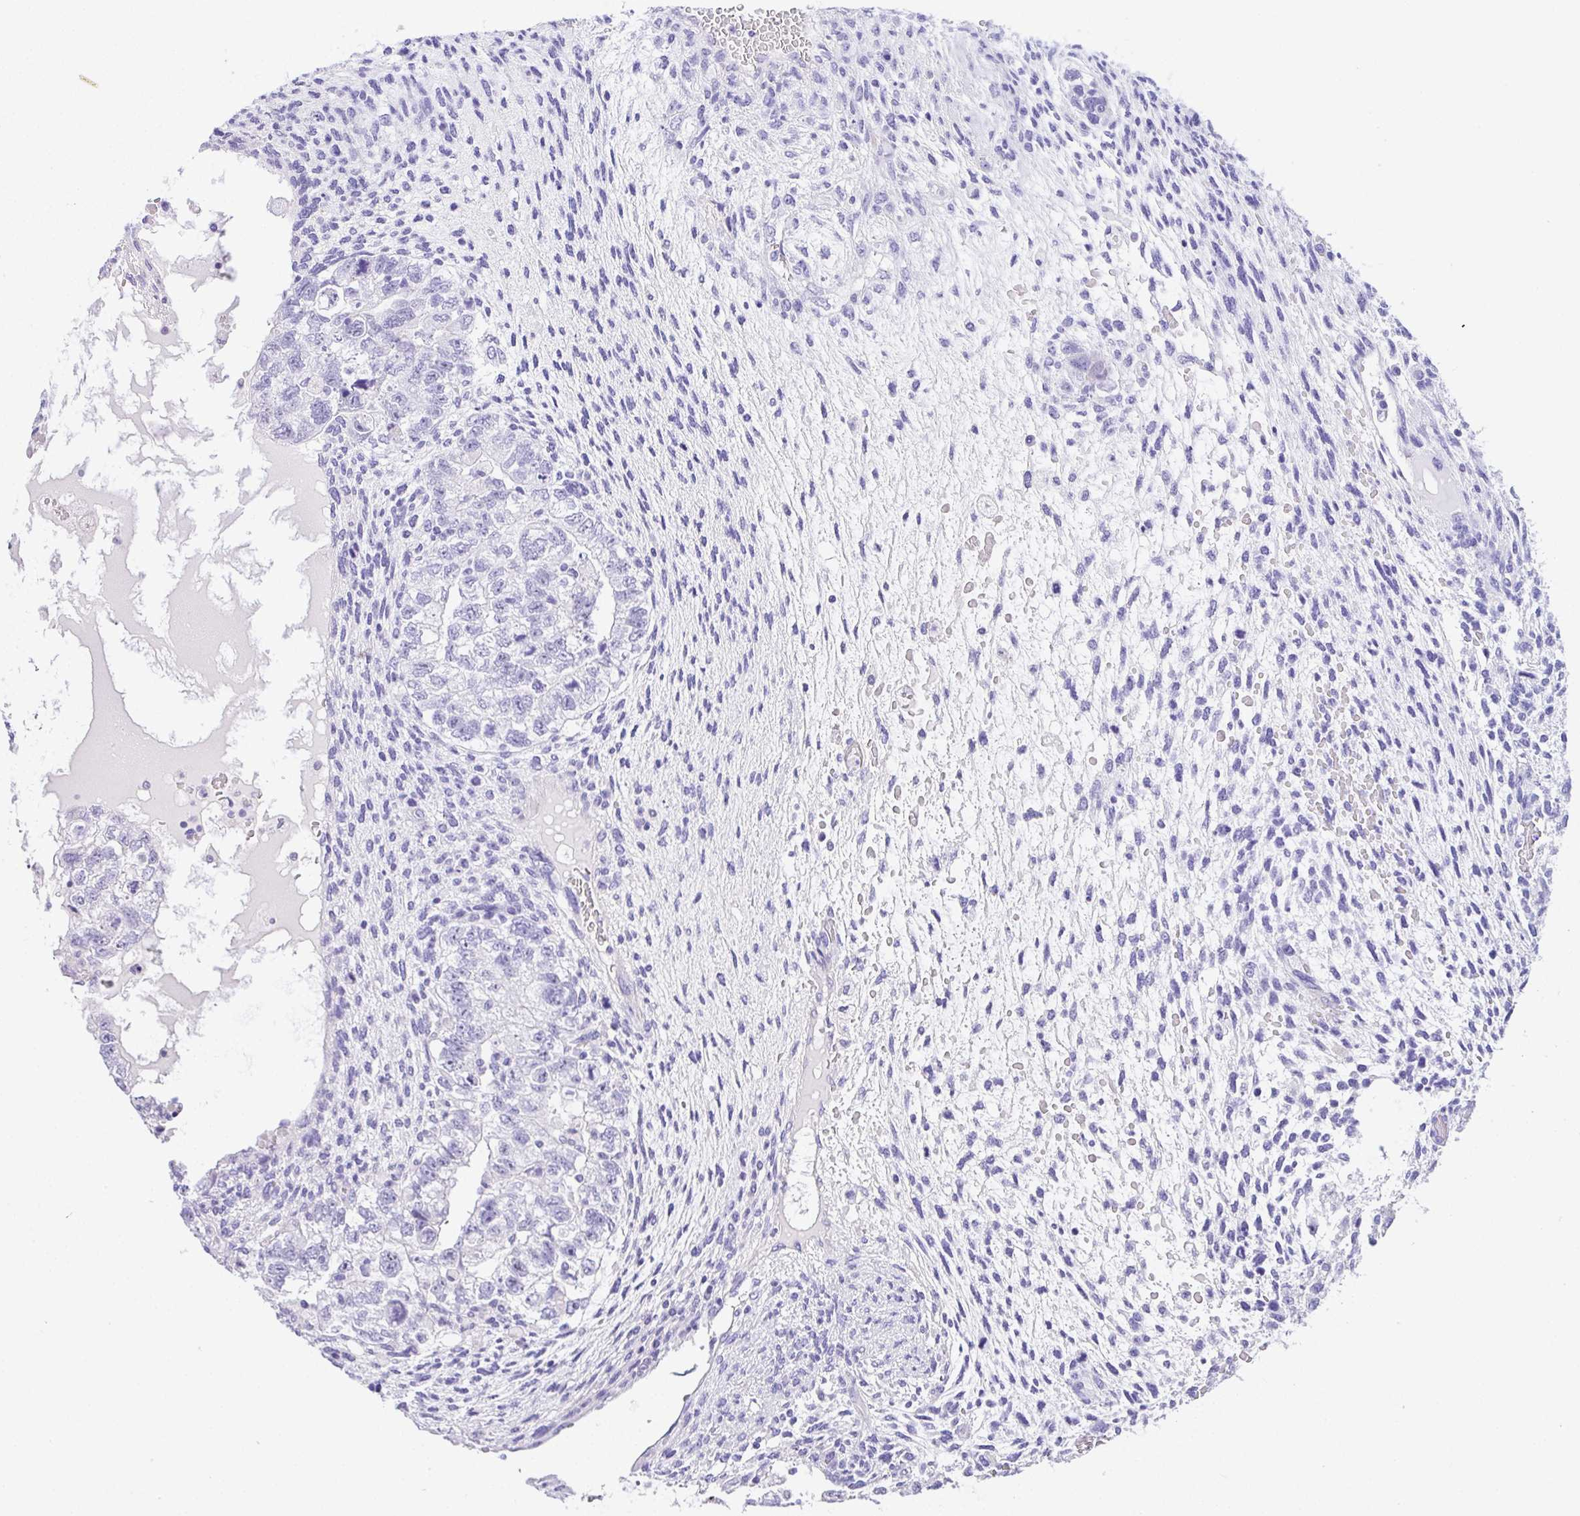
{"staining": {"intensity": "negative", "quantity": "none", "location": "none"}, "tissue": "testis cancer", "cell_type": "Tumor cells", "image_type": "cancer", "snomed": [{"axis": "morphology", "description": "Normal tissue, NOS"}, {"axis": "morphology", "description": "Carcinoma, Embryonal, NOS"}, {"axis": "topography", "description": "Testis"}], "caption": "Micrograph shows no protein expression in tumor cells of testis embryonal carcinoma tissue.", "gene": "EPN3", "patient": {"sex": "male", "age": 36}}